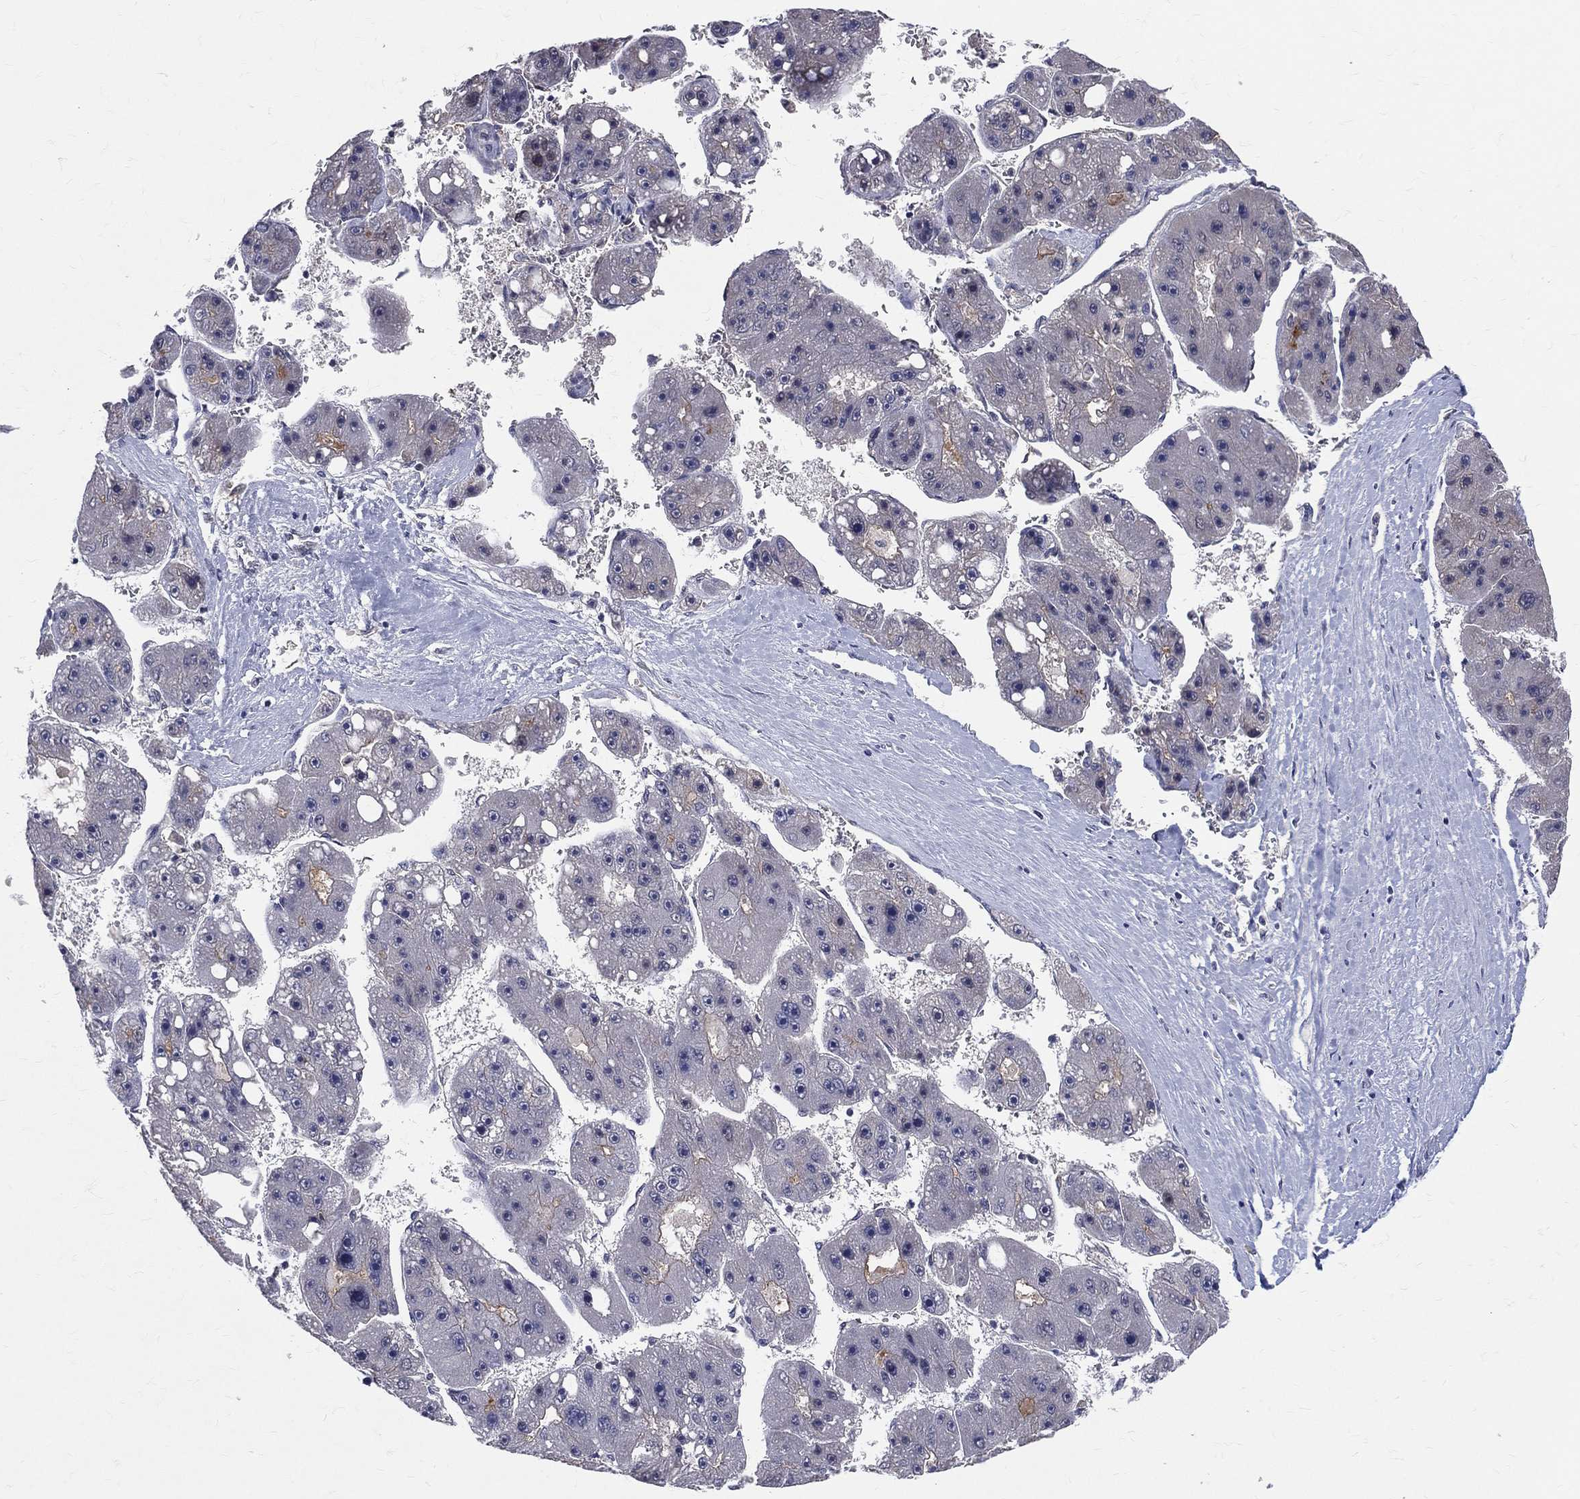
{"staining": {"intensity": "negative", "quantity": "none", "location": "none"}, "tissue": "liver cancer", "cell_type": "Tumor cells", "image_type": "cancer", "snomed": [{"axis": "morphology", "description": "Carcinoma, Hepatocellular, NOS"}, {"axis": "topography", "description": "Liver"}], "caption": "The immunohistochemistry (IHC) histopathology image has no significant positivity in tumor cells of liver hepatocellular carcinoma tissue. Brightfield microscopy of IHC stained with DAB (brown) and hematoxylin (blue), captured at high magnification.", "gene": "DLG4", "patient": {"sex": "female", "age": 61}}